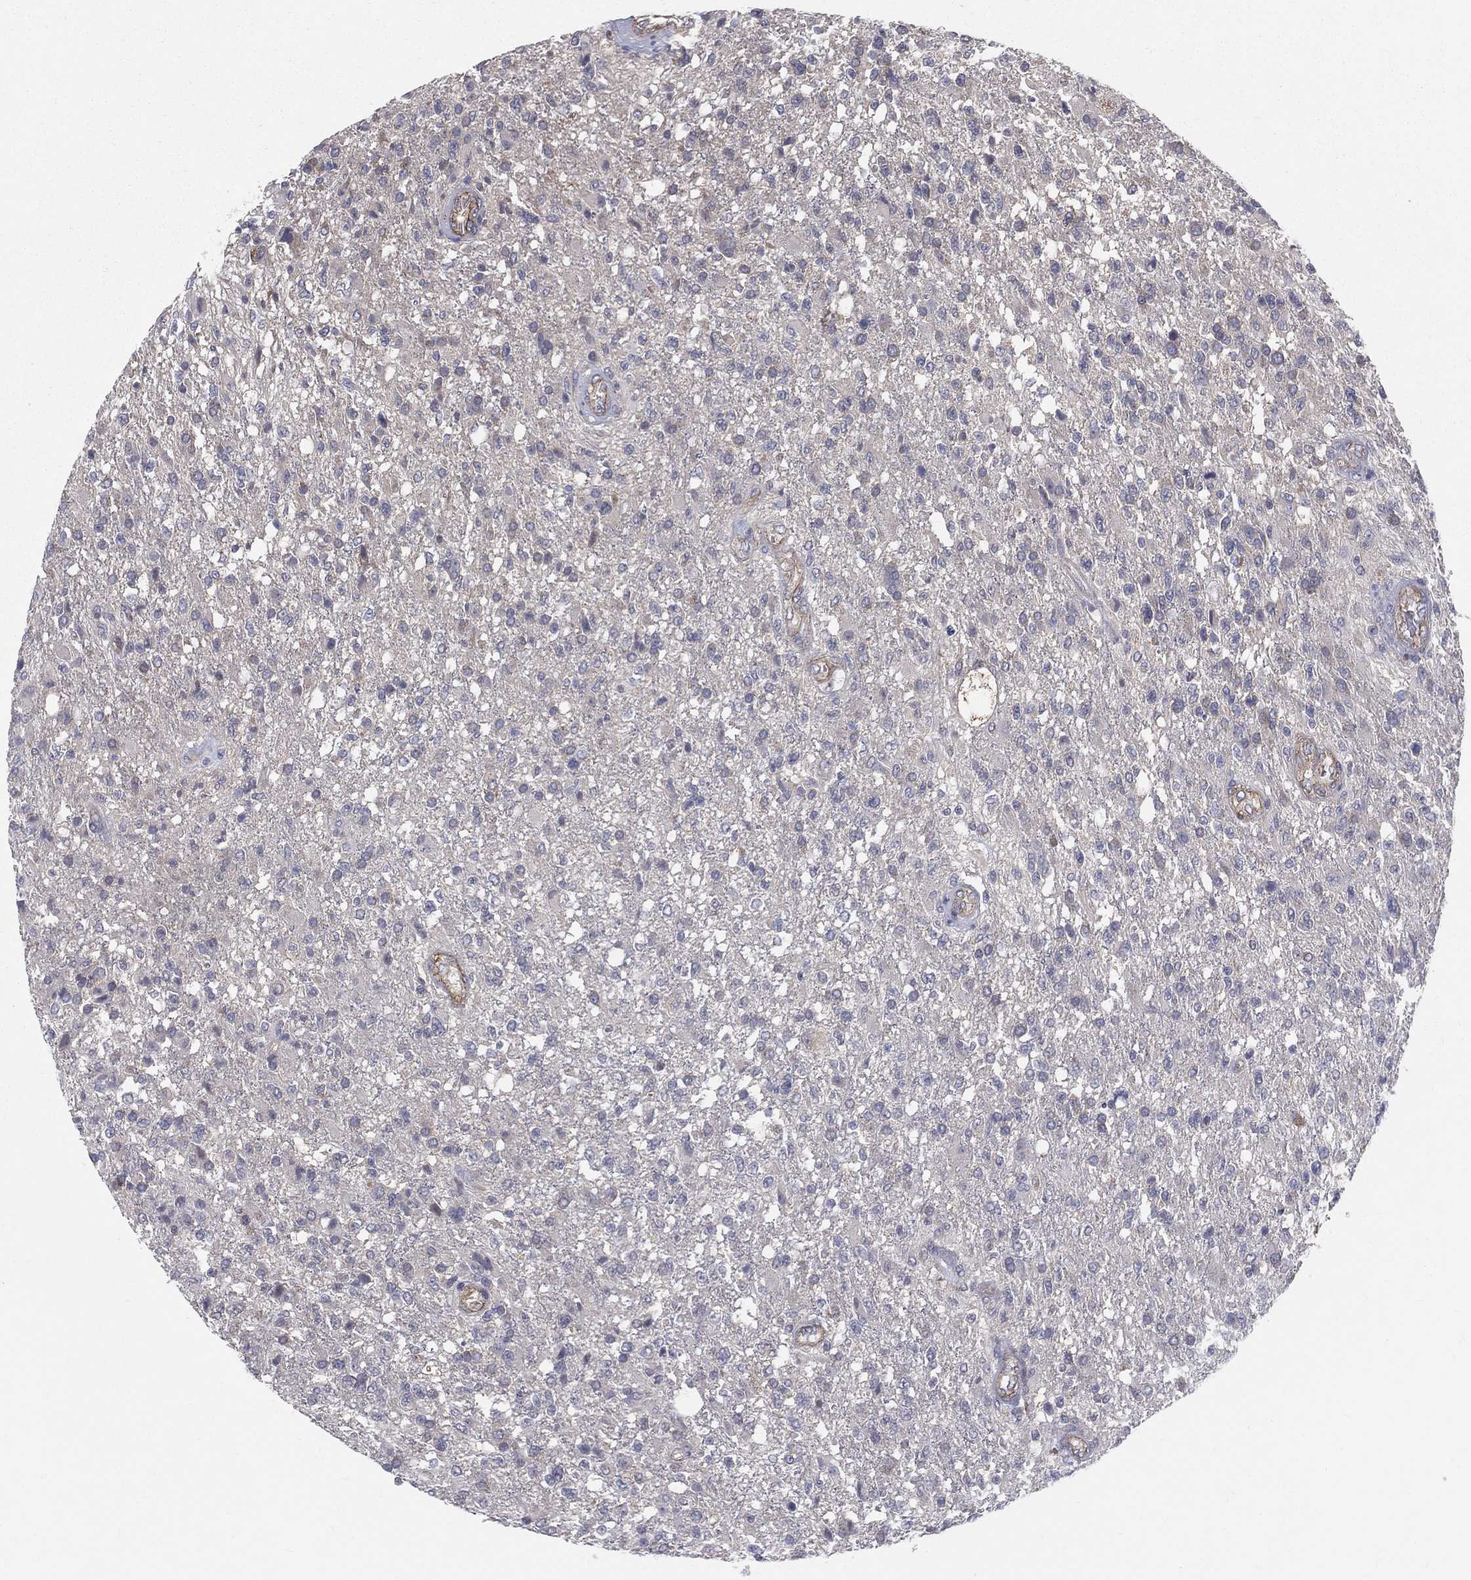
{"staining": {"intensity": "negative", "quantity": "none", "location": "none"}, "tissue": "glioma", "cell_type": "Tumor cells", "image_type": "cancer", "snomed": [{"axis": "morphology", "description": "Glioma, malignant, High grade"}, {"axis": "topography", "description": "Brain"}], "caption": "This is an immunohistochemistry (IHC) photomicrograph of human malignant glioma (high-grade). There is no staining in tumor cells.", "gene": "POMZP3", "patient": {"sex": "male", "age": 56}}